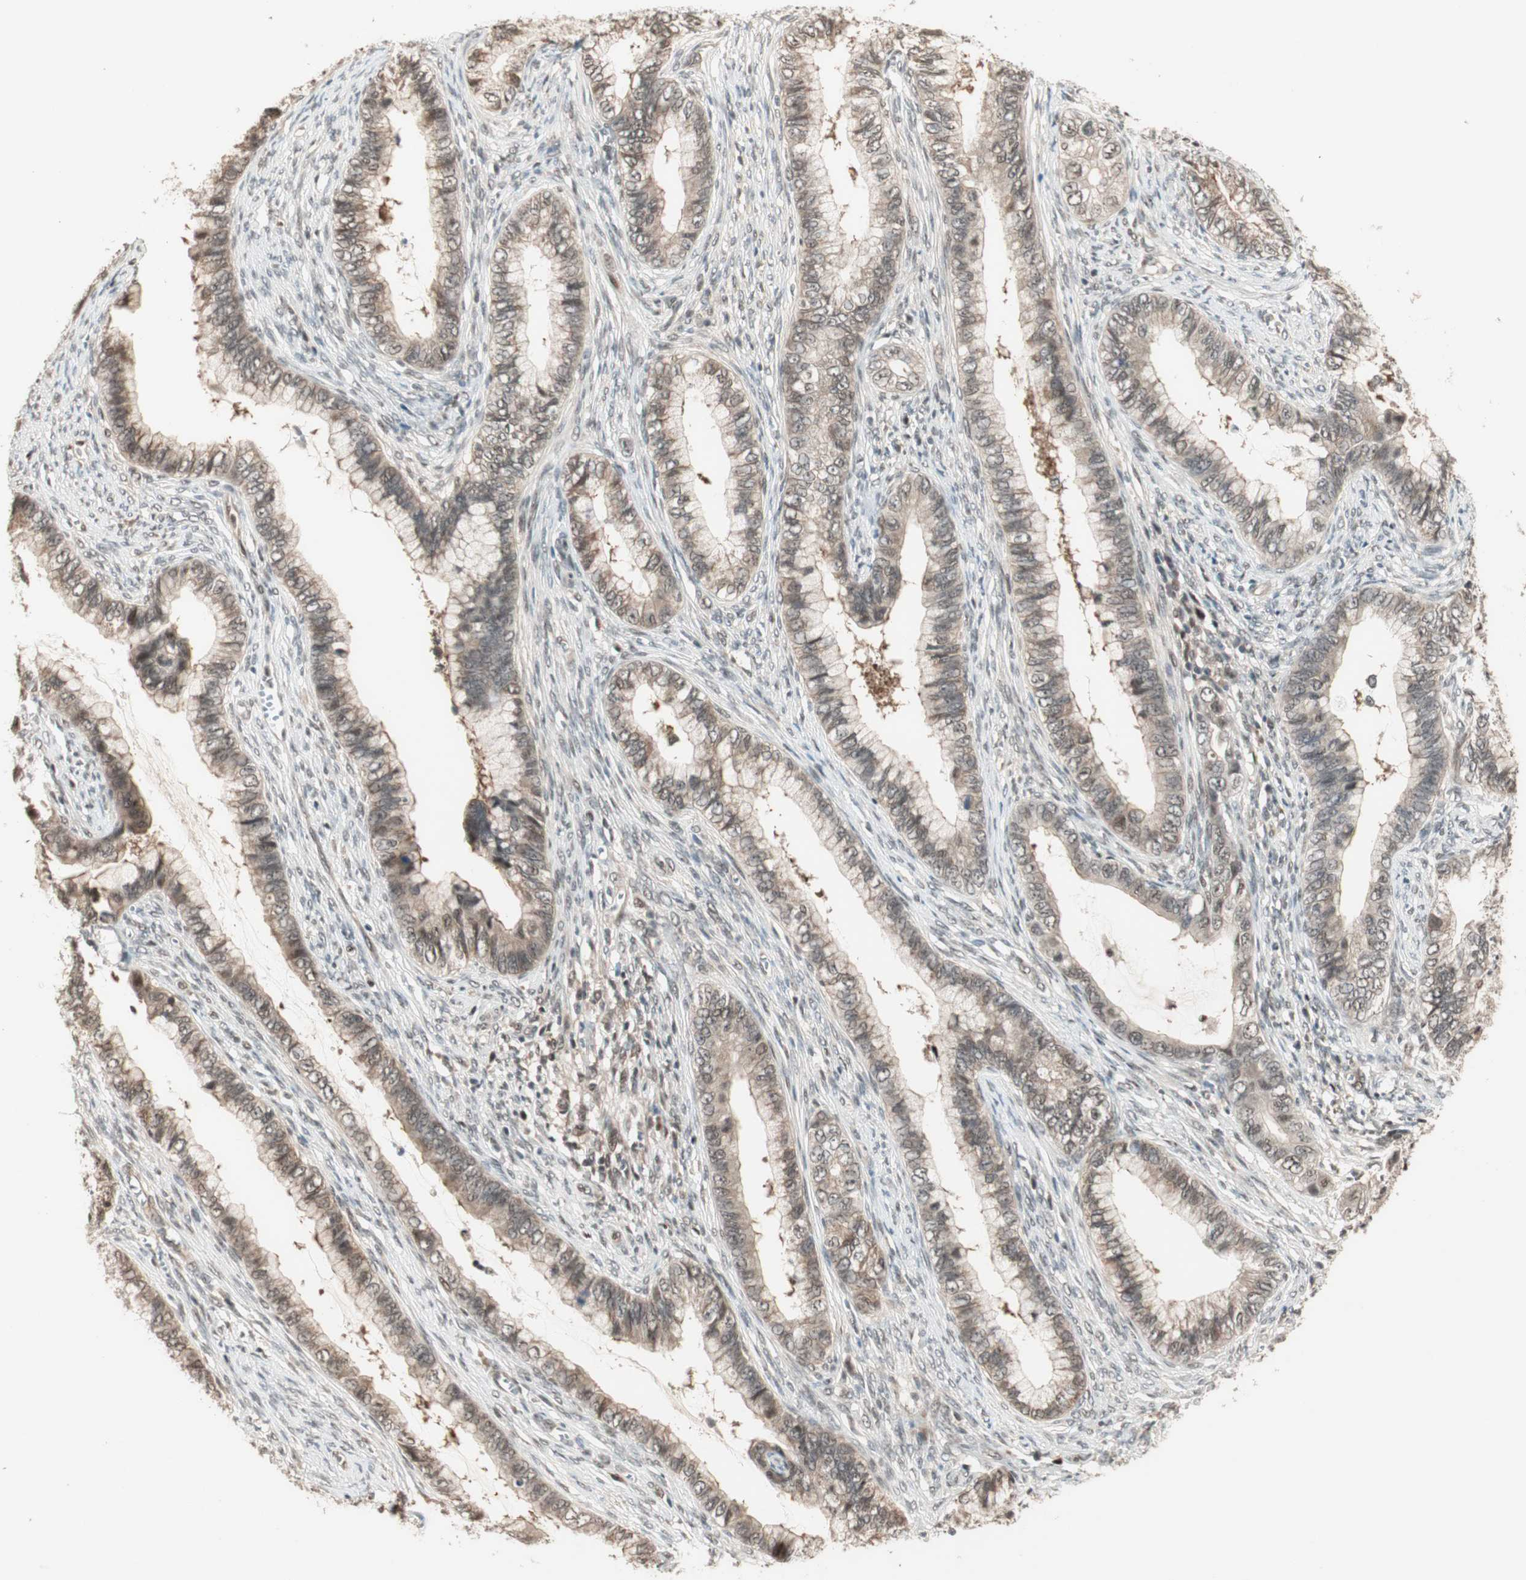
{"staining": {"intensity": "weak", "quantity": ">75%", "location": "cytoplasmic/membranous,nuclear"}, "tissue": "cervical cancer", "cell_type": "Tumor cells", "image_type": "cancer", "snomed": [{"axis": "morphology", "description": "Adenocarcinoma, NOS"}, {"axis": "topography", "description": "Cervix"}], "caption": "High-magnification brightfield microscopy of cervical cancer stained with DAB (brown) and counterstained with hematoxylin (blue). tumor cells exhibit weak cytoplasmic/membranous and nuclear expression is present in approximately>75% of cells. (DAB = brown stain, brightfield microscopy at high magnification).", "gene": "ZNF701", "patient": {"sex": "female", "age": 44}}